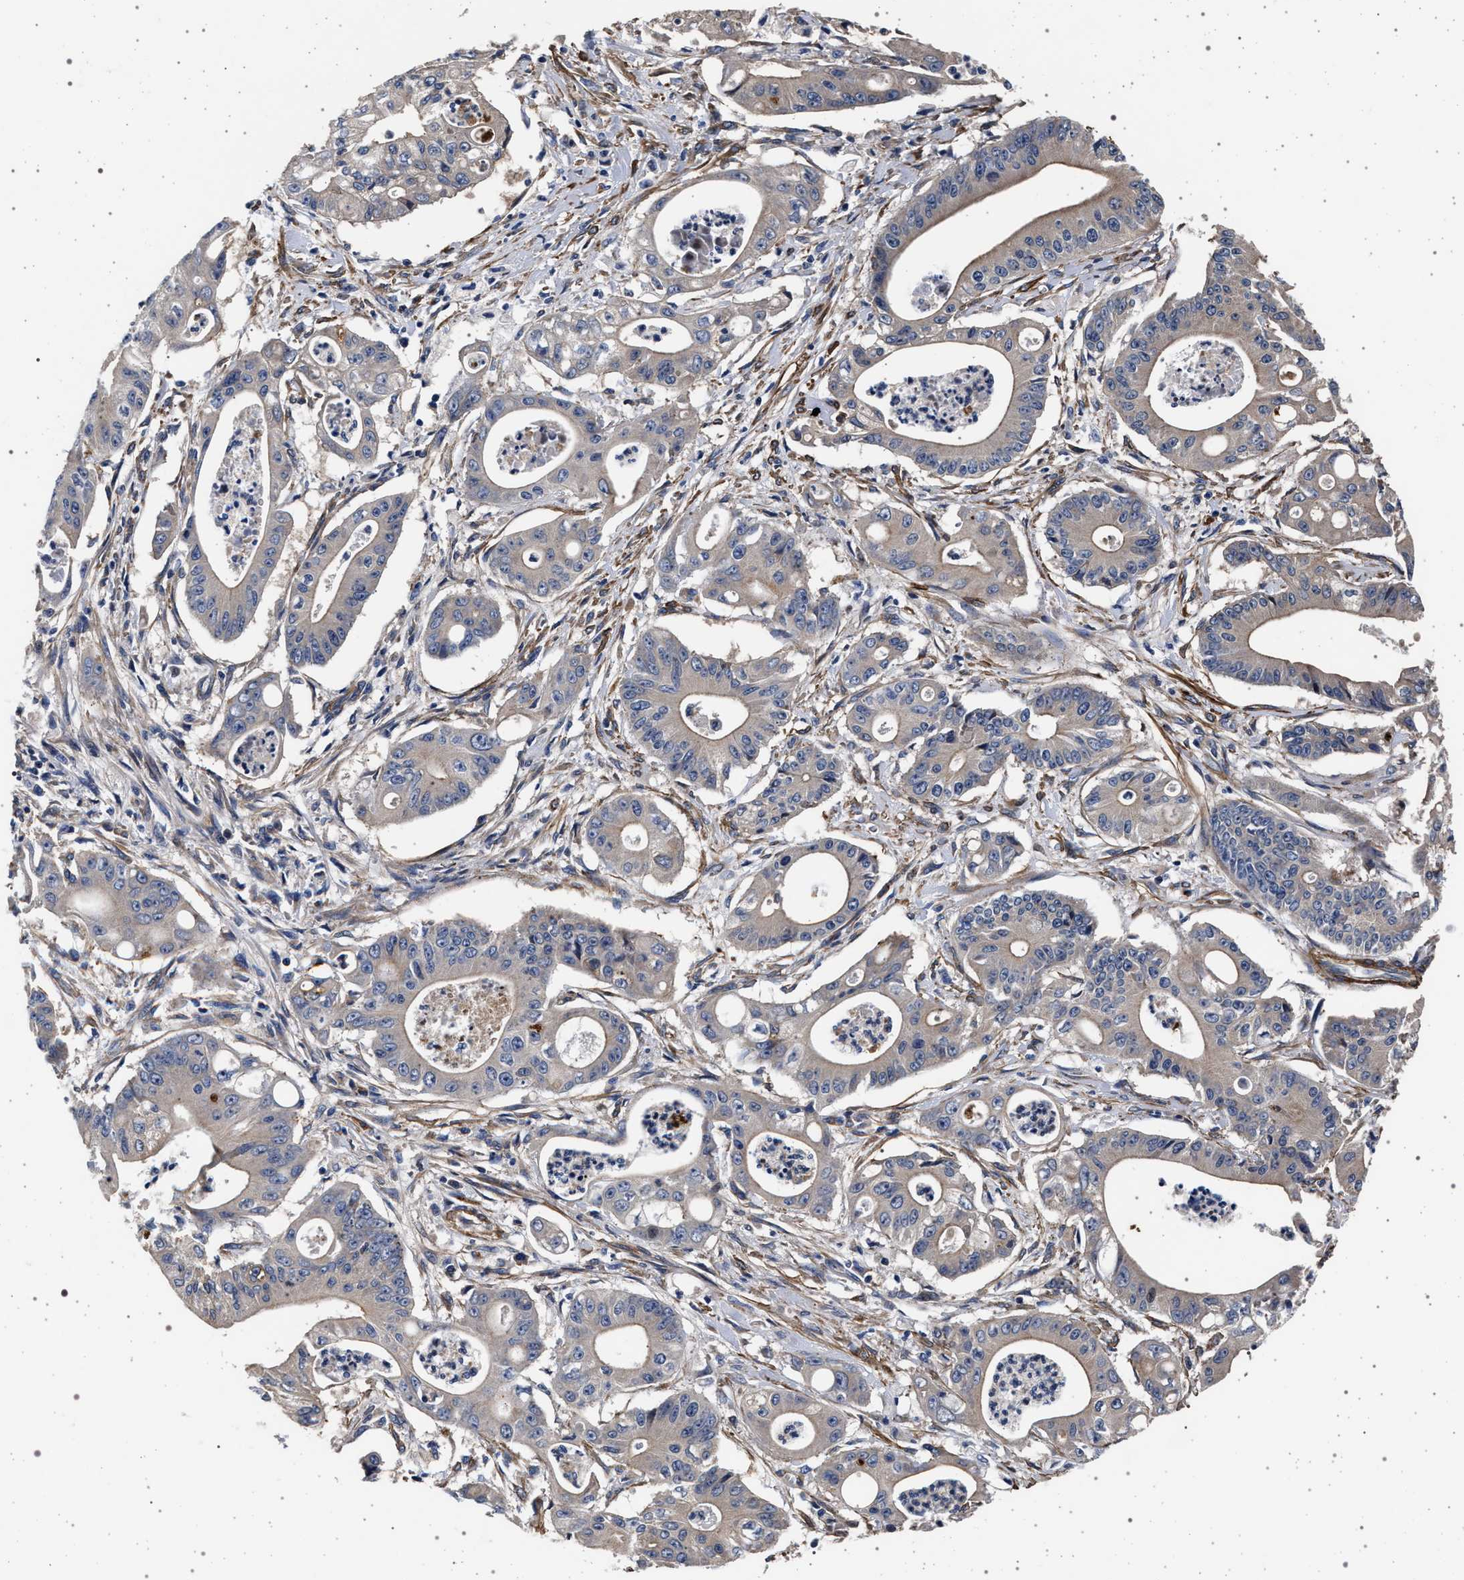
{"staining": {"intensity": "weak", "quantity": ">75%", "location": "cytoplasmic/membranous"}, "tissue": "pancreatic cancer", "cell_type": "Tumor cells", "image_type": "cancer", "snomed": [{"axis": "morphology", "description": "Normal tissue, NOS"}, {"axis": "topography", "description": "Lymph node"}], "caption": "Tumor cells reveal low levels of weak cytoplasmic/membranous positivity in about >75% of cells in pancreatic cancer.", "gene": "KCNK6", "patient": {"sex": "male", "age": 62}}